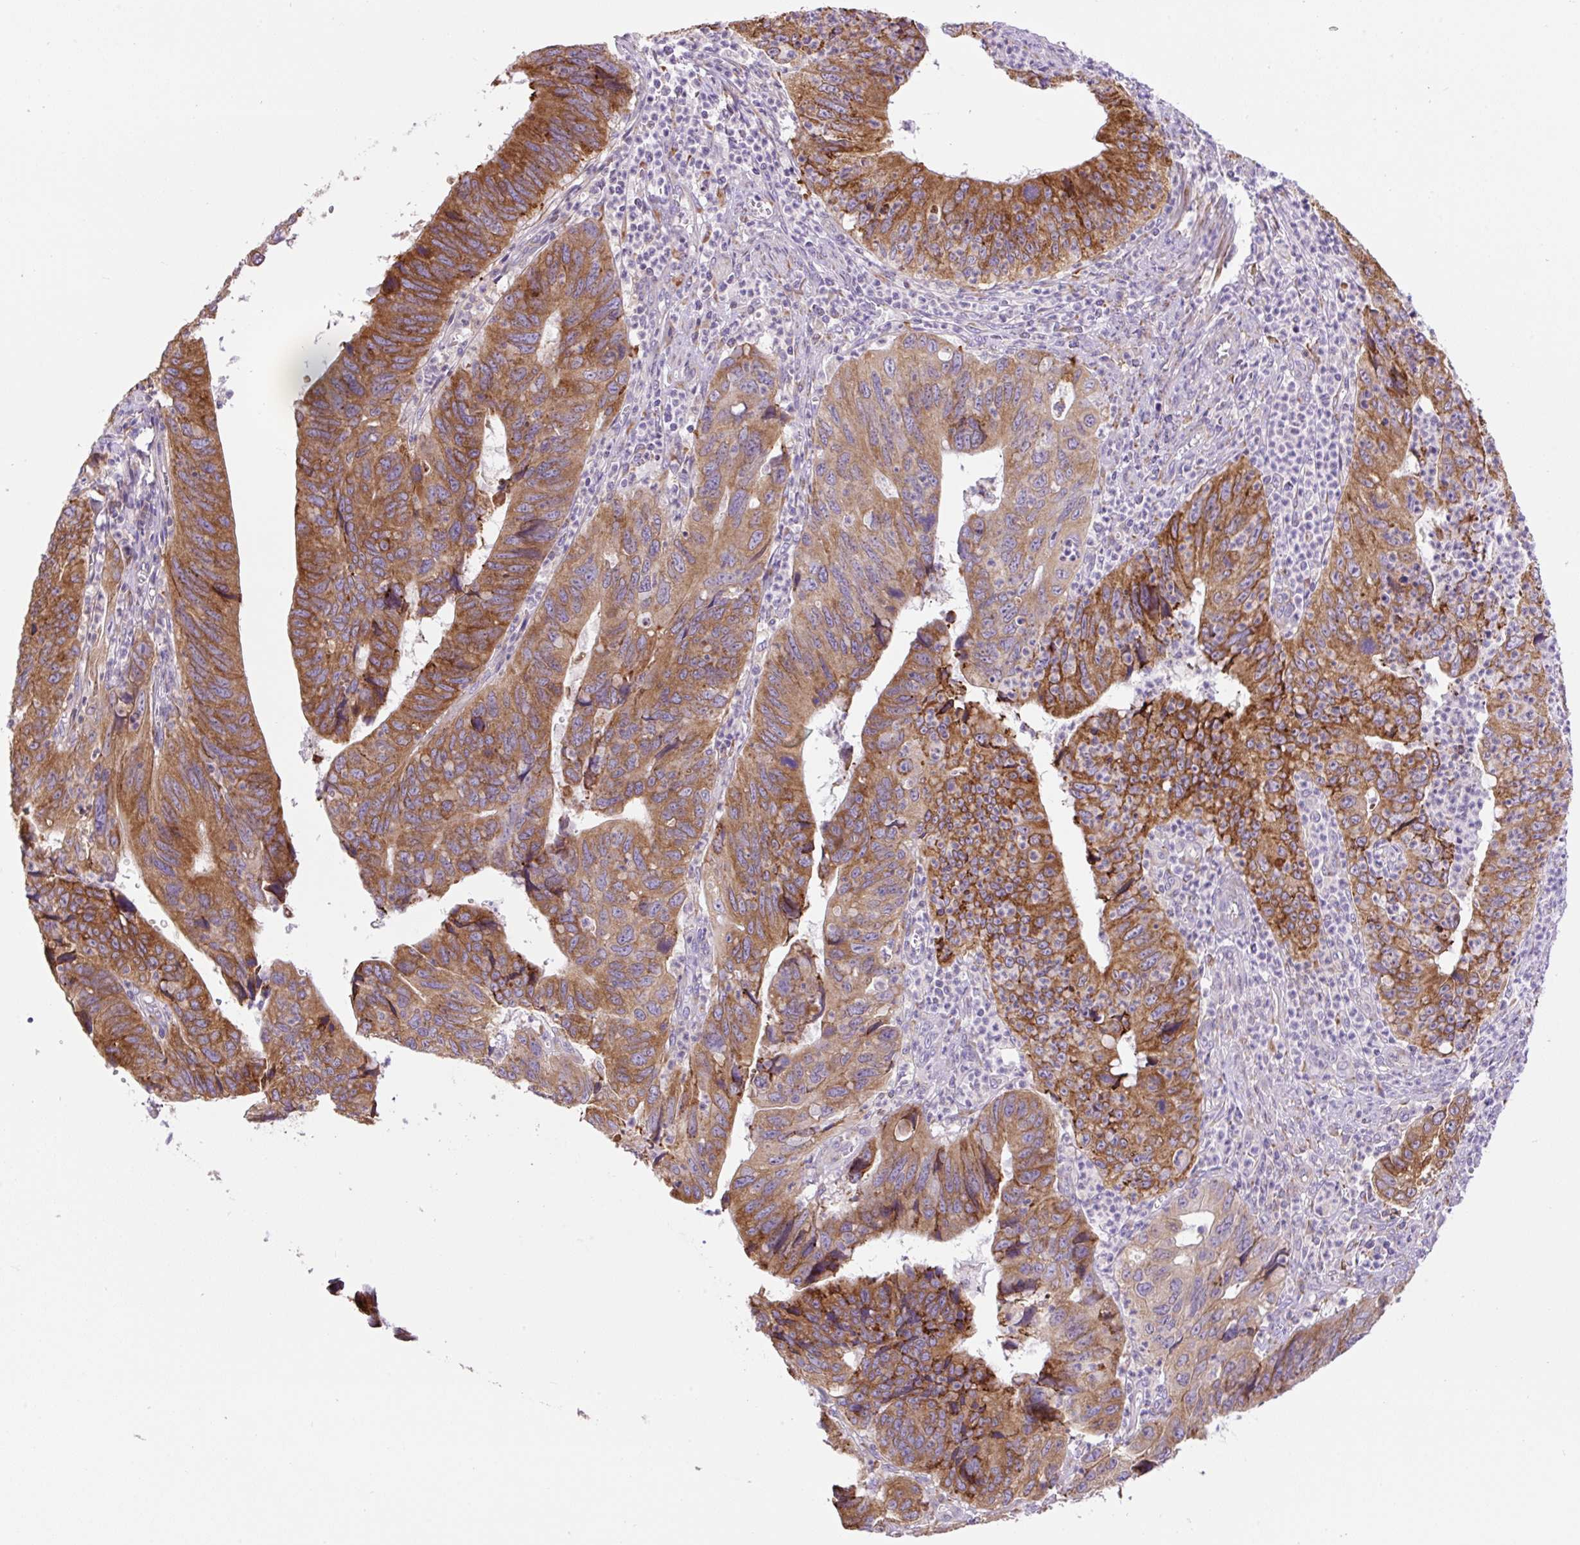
{"staining": {"intensity": "strong", "quantity": ">75%", "location": "cytoplasmic/membranous"}, "tissue": "stomach cancer", "cell_type": "Tumor cells", "image_type": "cancer", "snomed": [{"axis": "morphology", "description": "Adenocarcinoma, NOS"}, {"axis": "topography", "description": "Stomach"}], "caption": "Adenocarcinoma (stomach) tissue displays strong cytoplasmic/membranous staining in approximately >75% of tumor cells", "gene": "POFUT1", "patient": {"sex": "male", "age": 59}}